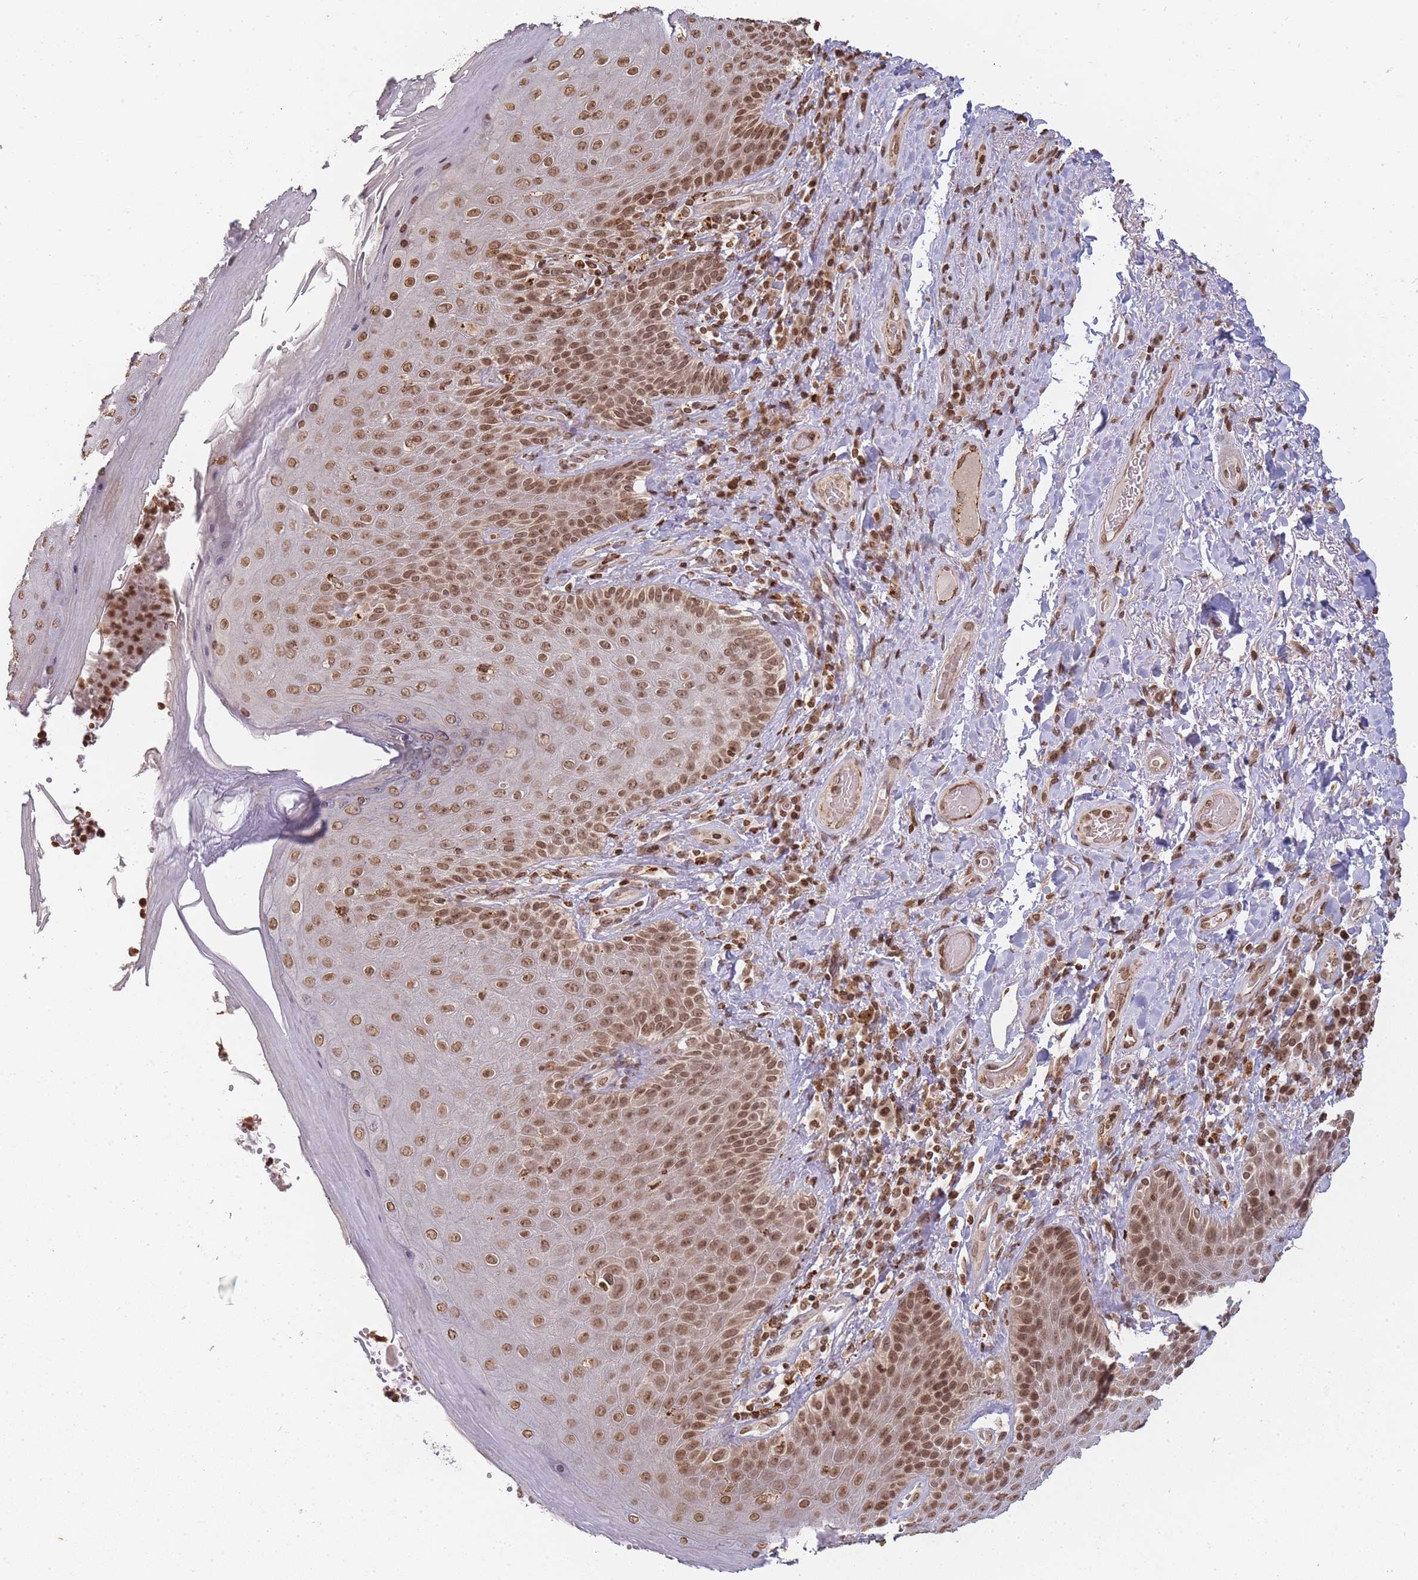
{"staining": {"intensity": "moderate", "quantity": ">75%", "location": "nuclear"}, "tissue": "skin", "cell_type": "Epidermal cells", "image_type": "normal", "snomed": [{"axis": "morphology", "description": "Normal tissue, NOS"}, {"axis": "topography", "description": "Anal"}], "caption": "Protein staining by immunohistochemistry (IHC) demonstrates moderate nuclear staining in approximately >75% of epidermal cells in benign skin.", "gene": "WWTR1", "patient": {"sex": "female", "age": 89}}